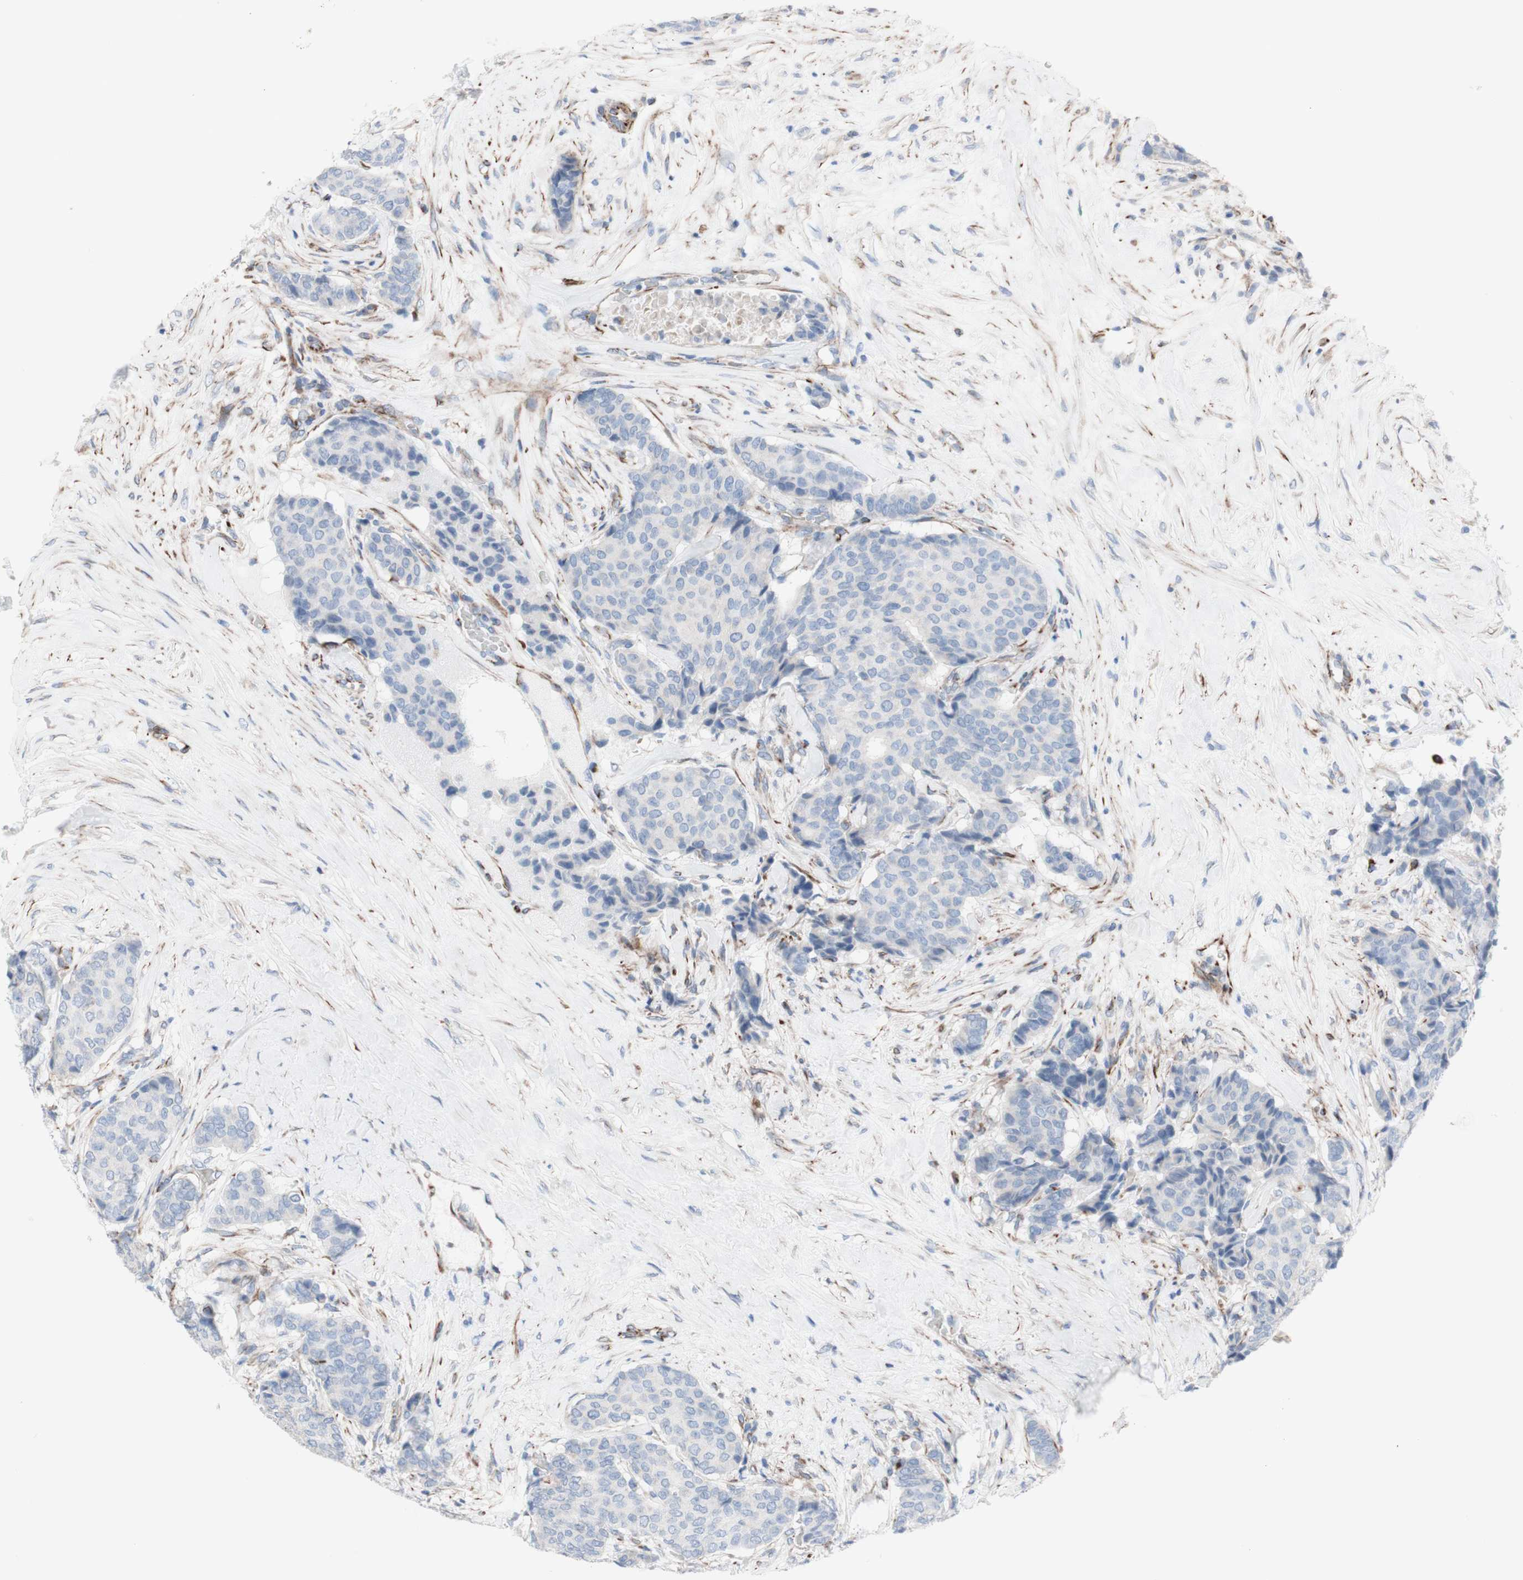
{"staining": {"intensity": "negative", "quantity": "none", "location": "none"}, "tissue": "breast cancer", "cell_type": "Tumor cells", "image_type": "cancer", "snomed": [{"axis": "morphology", "description": "Duct carcinoma"}, {"axis": "topography", "description": "Breast"}], "caption": "High magnification brightfield microscopy of breast cancer (invasive ductal carcinoma) stained with DAB (3,3'-diaminobenzidine) (brown) and counterstained with hematoxylin (blue): tumor cells show no significant expression.", "gene": "AGPAT5", "patient": {"sex": "female", "age": 75}}